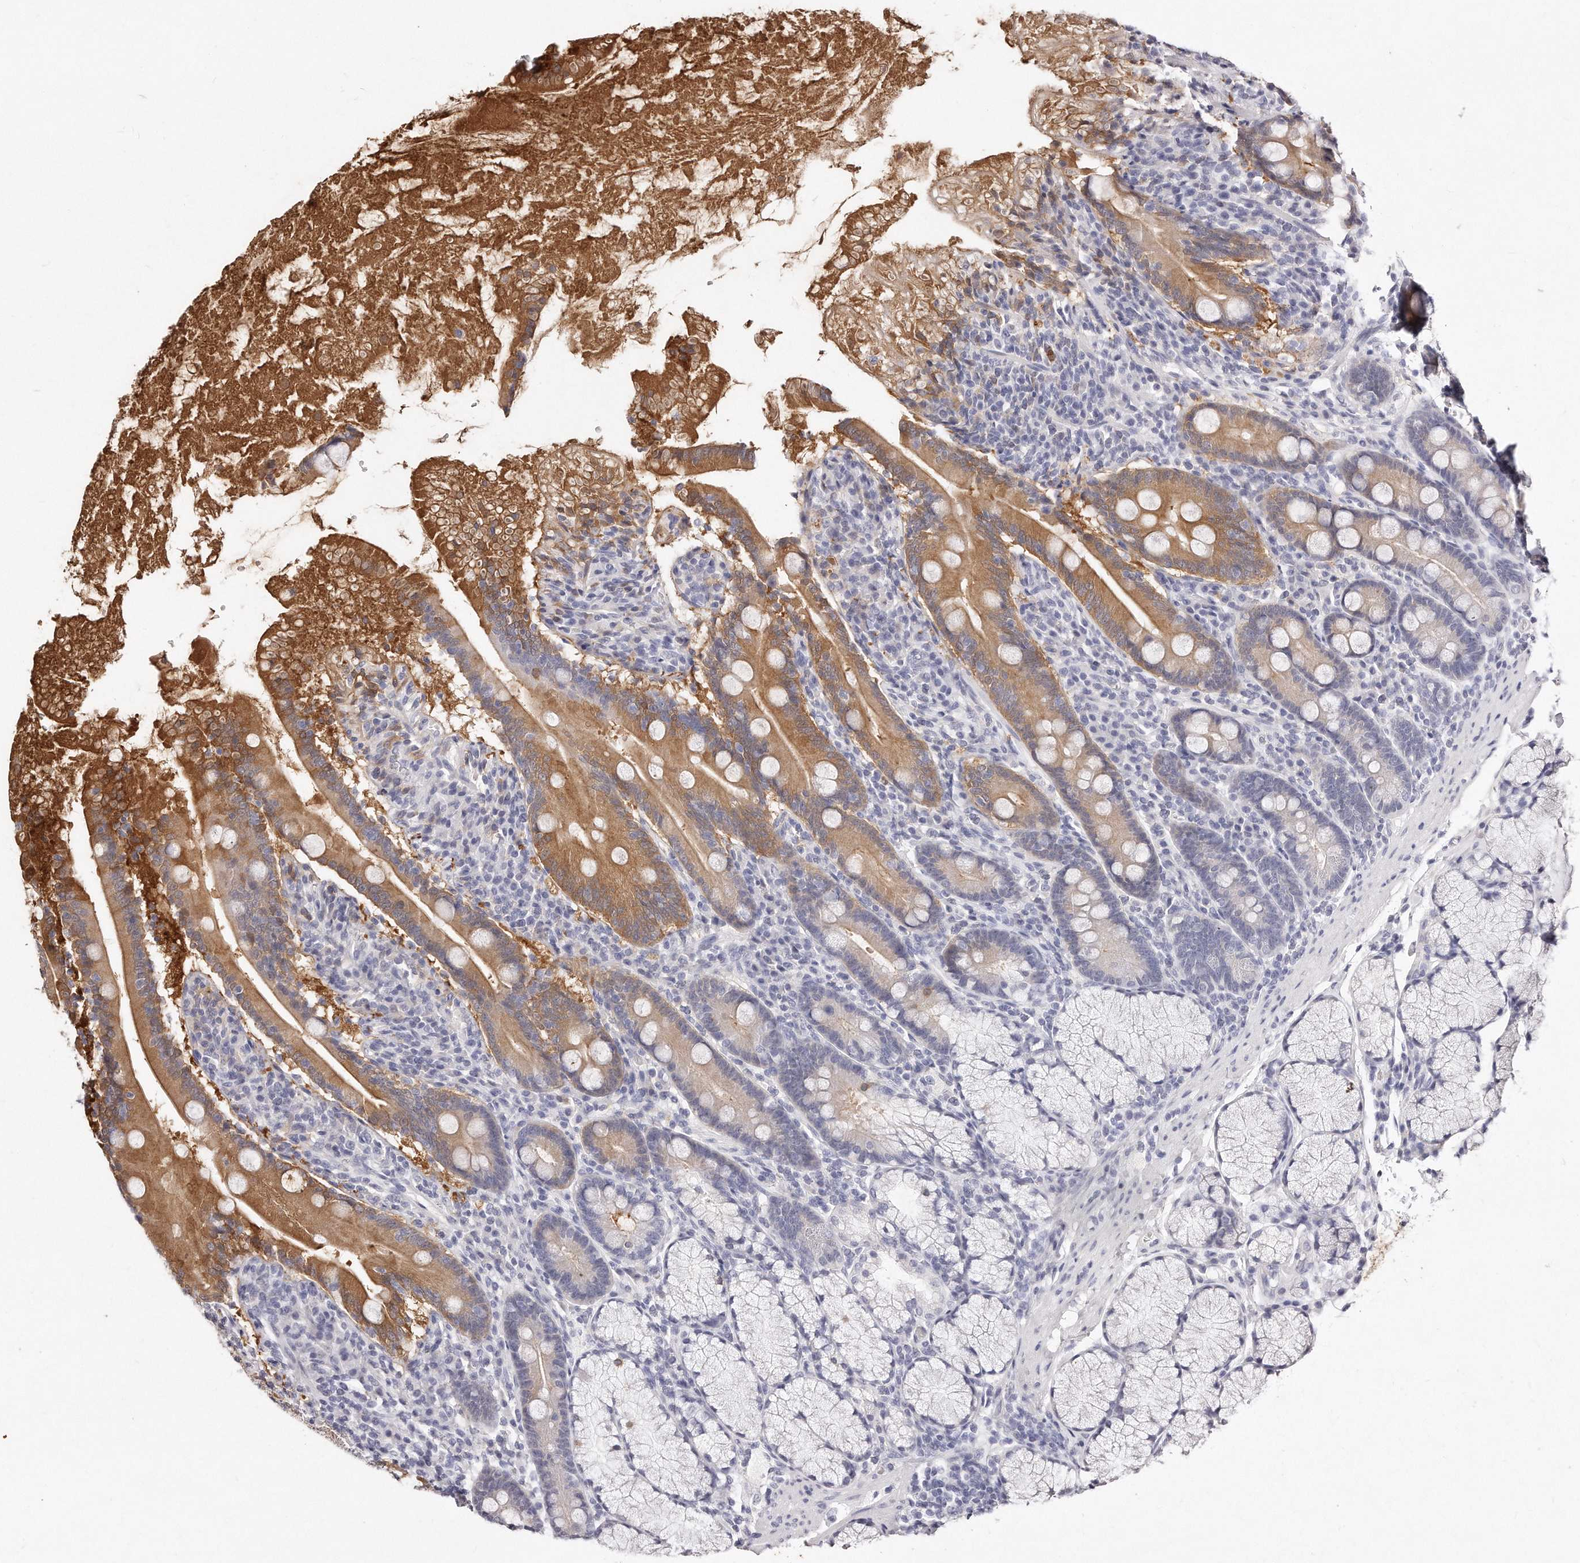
{"staining": {"intensity": "moderate", "quantity": "25%-75%", "location": "cytoplasmic/membranous"}, "tissue": "duodenum", "cell_type": "Glandular cells", "image_type": "normal", "snomed": [{"axis": "morphology", "description": "Normal tissue, NOS"}, {"axis": "topography", "description": "Duodenum"}], "caption": "About 25%-75% of glandular cells in unremarkable human duodenum show moderate cytoplasmic/membranous protein expression as visualized by brown immunohistochemical staining.", "gene": "GDA", "patient": {"sex": "male", "age": 35}}